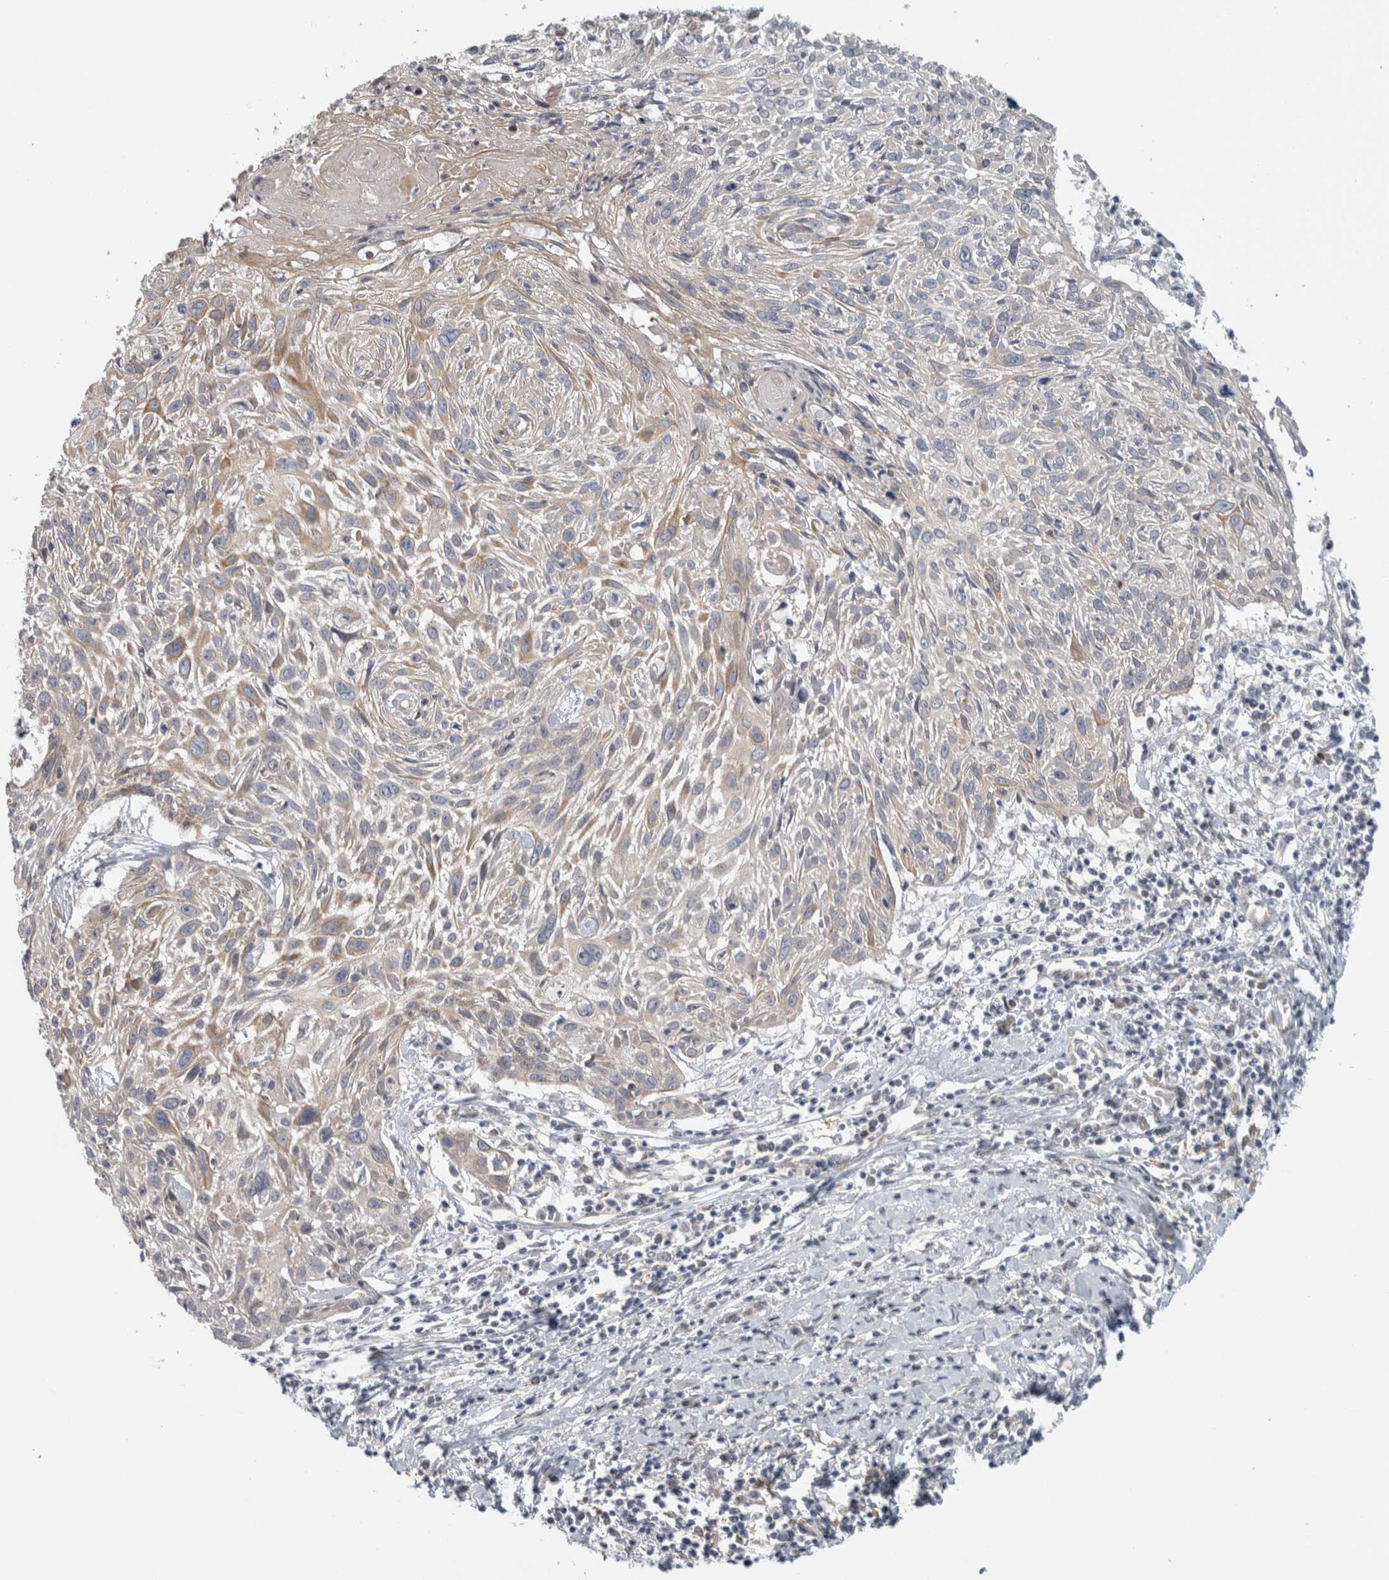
{"staining": {"intensity": "weak", "quantity": "<25%", "location": "cytoplasmic/membranous"}, "tissue": "cervical cancer", "cell_type": "Tumor cells", "image_type": "cancer", "snomed": [{"axis": "morphology", "description": "Squamous cell carcinoma, NOS"}, {"axis": "topography", "description": "Cervix"}], "caption": "Immunohistochemistry (IHC) micrograph of human cervical squamous cell carcinoma stained for a protein (brown), which exhibits no expression in tumor cells.", "gene": "ZNF804B", "patient": {"sex": "female", "age": 51}}